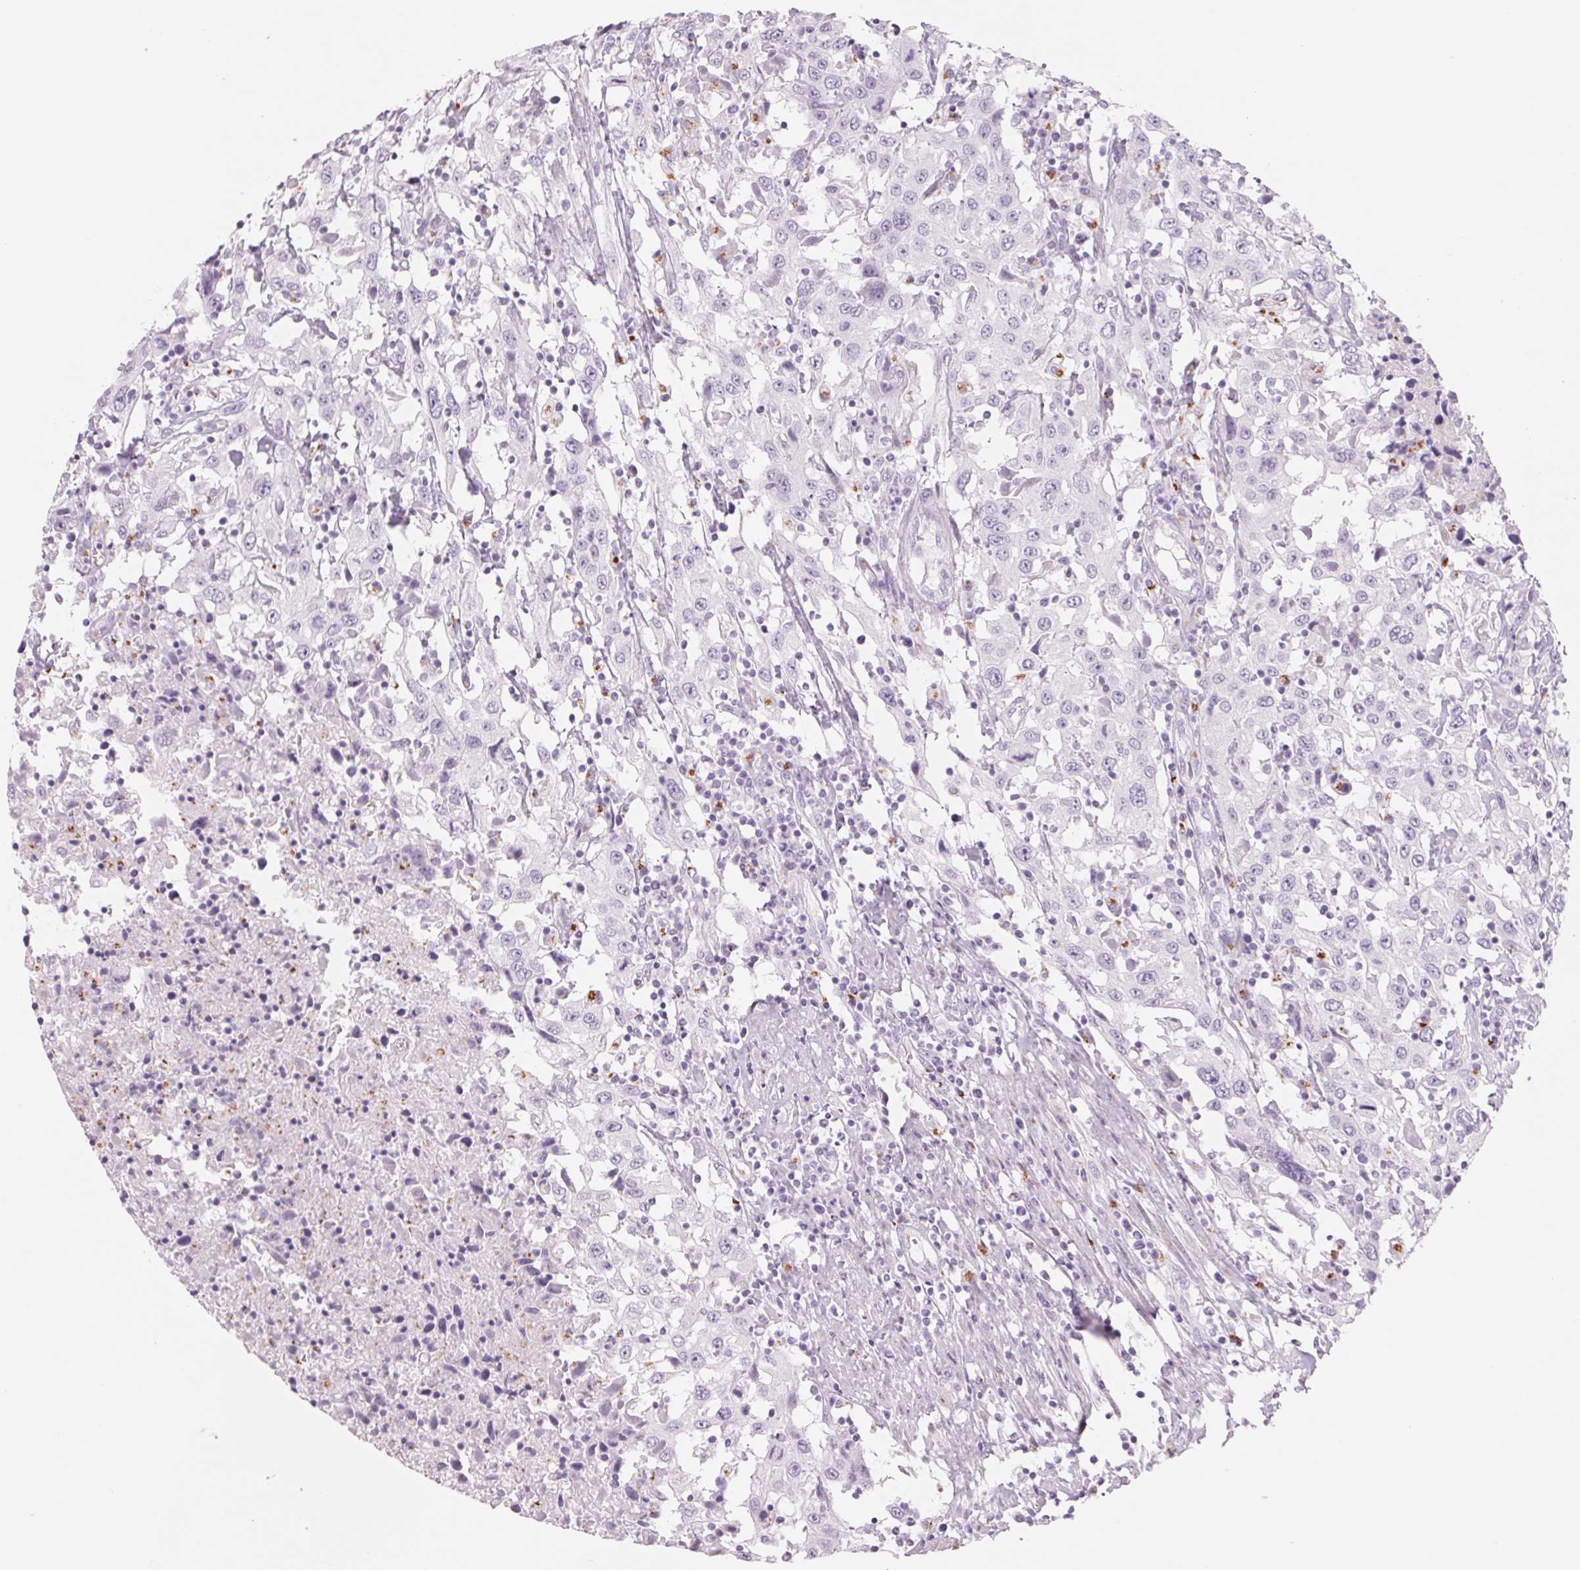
{"staining": {"intensity": "negative", "quantity": "none", "location": "none"}, "tissue": "urothelial cancer", "cell_type": "Tumor cells", "image_type": "cancer", "snomed": [{"axis": "morphology", "description": "Urothelial carcinoma, High grade"}, {"axis": "topography", "description": "Urinary bladder"}], "caption": "An immunohistochemistry (IHC) image of urothelial cancer is shown. There is no staining in tumor cells of urothelial cancer. Nuclei are stained in blue.", "gene": "GALNT7", "patient": {"sex": "male", "age": 61}}